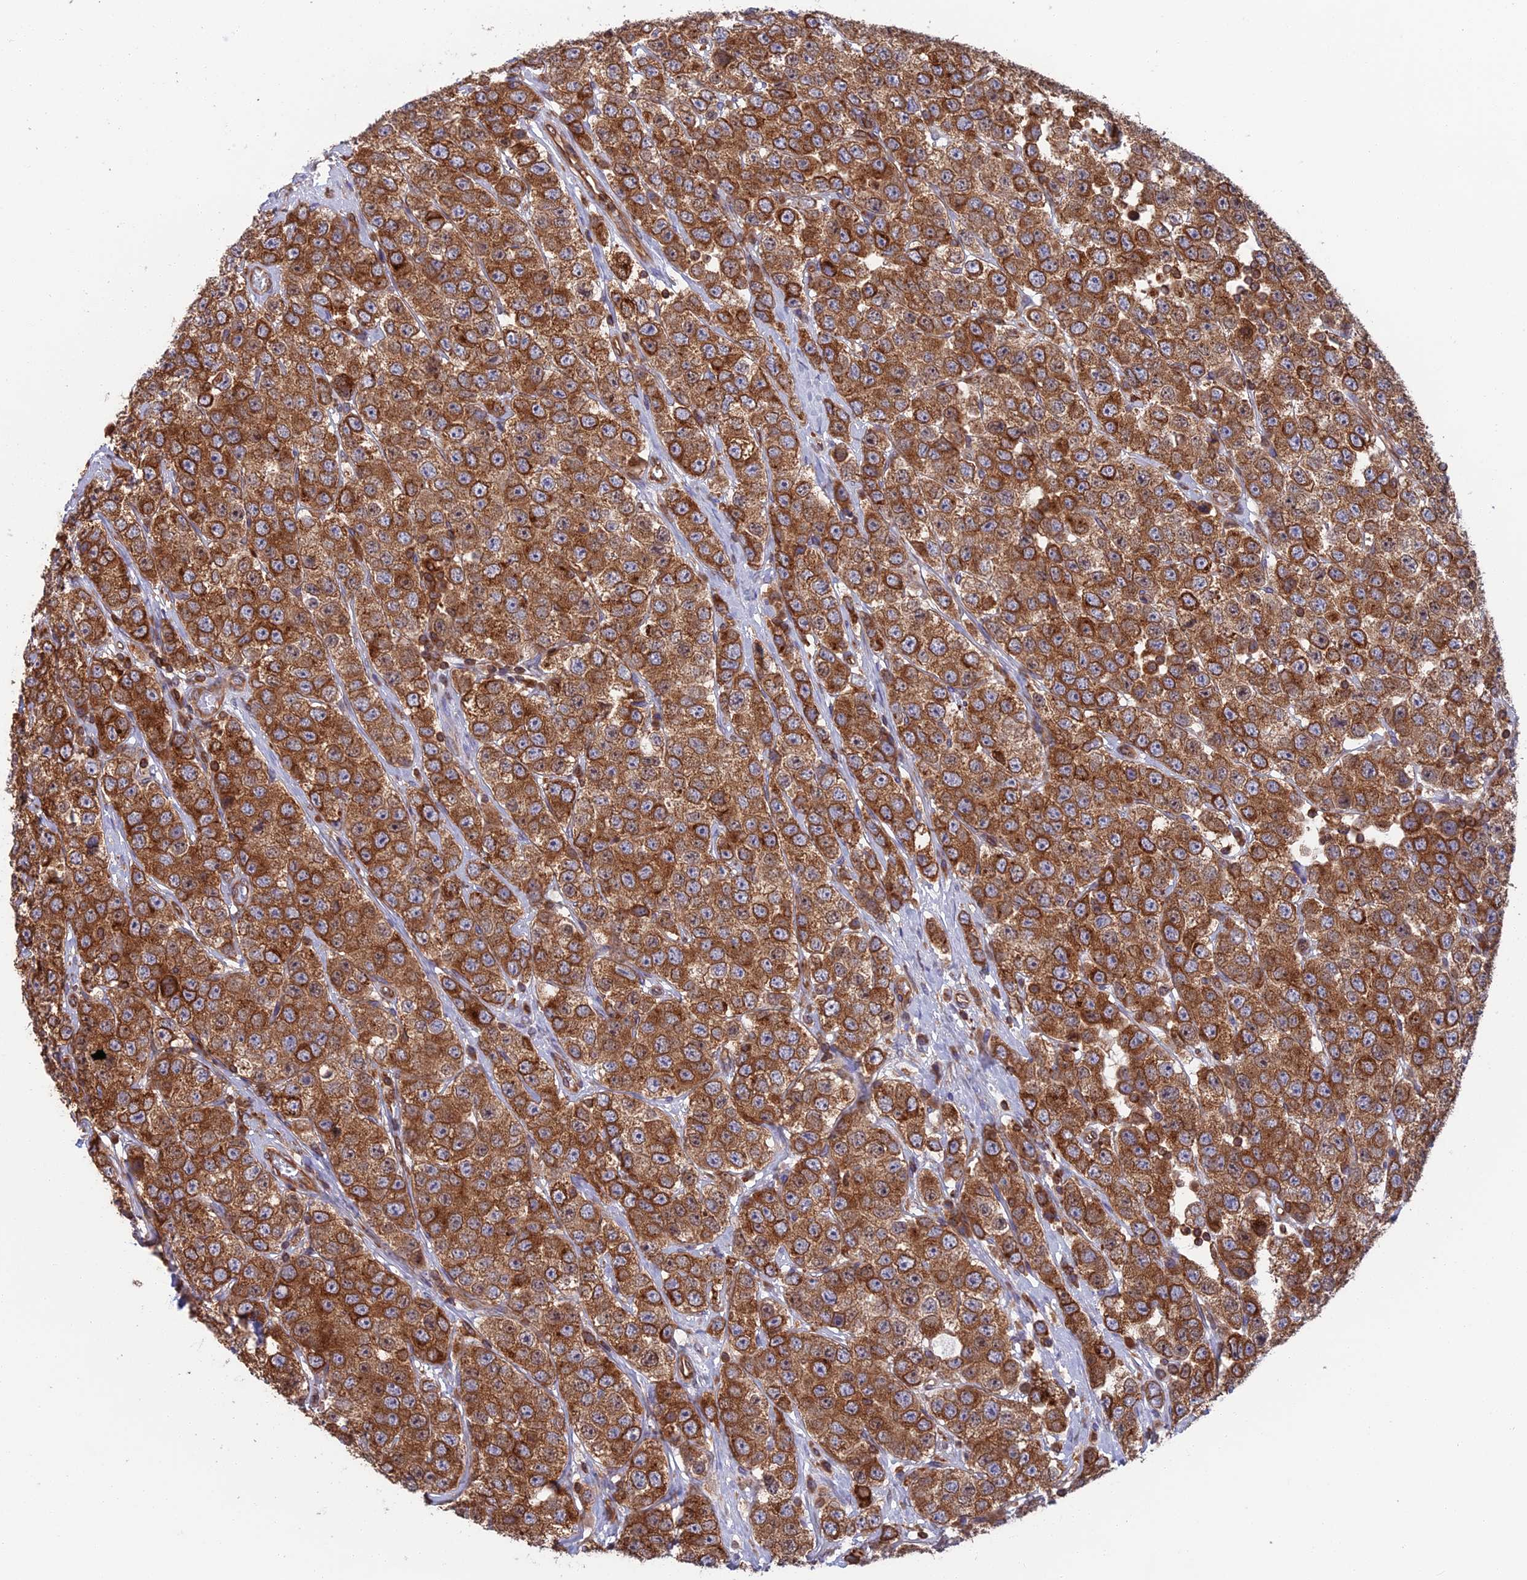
{"staining": {"intensity": "strong", "quantity": ">75%", "location": "cytoplasmic/membranous"}, "tissue": "testis cancer", "cell_type": "Tumor cells", "image_type": "cancer", "snomed": [{"axis": "morphology", "description": "Seminoma, NOS"}, {"axis": "topography", "description": "Testis"}], "caption": "Immunohistochemical staining of testis cancer exhibits high levels of strong cytoplasmic/membranous staining in about >75% of tumor cells. Immunohistochemistry stains the protein of interest in brown and the nuclei are stained blue.", "gene": "WDR1", "patient": {"sex": "male", "age": 28}}